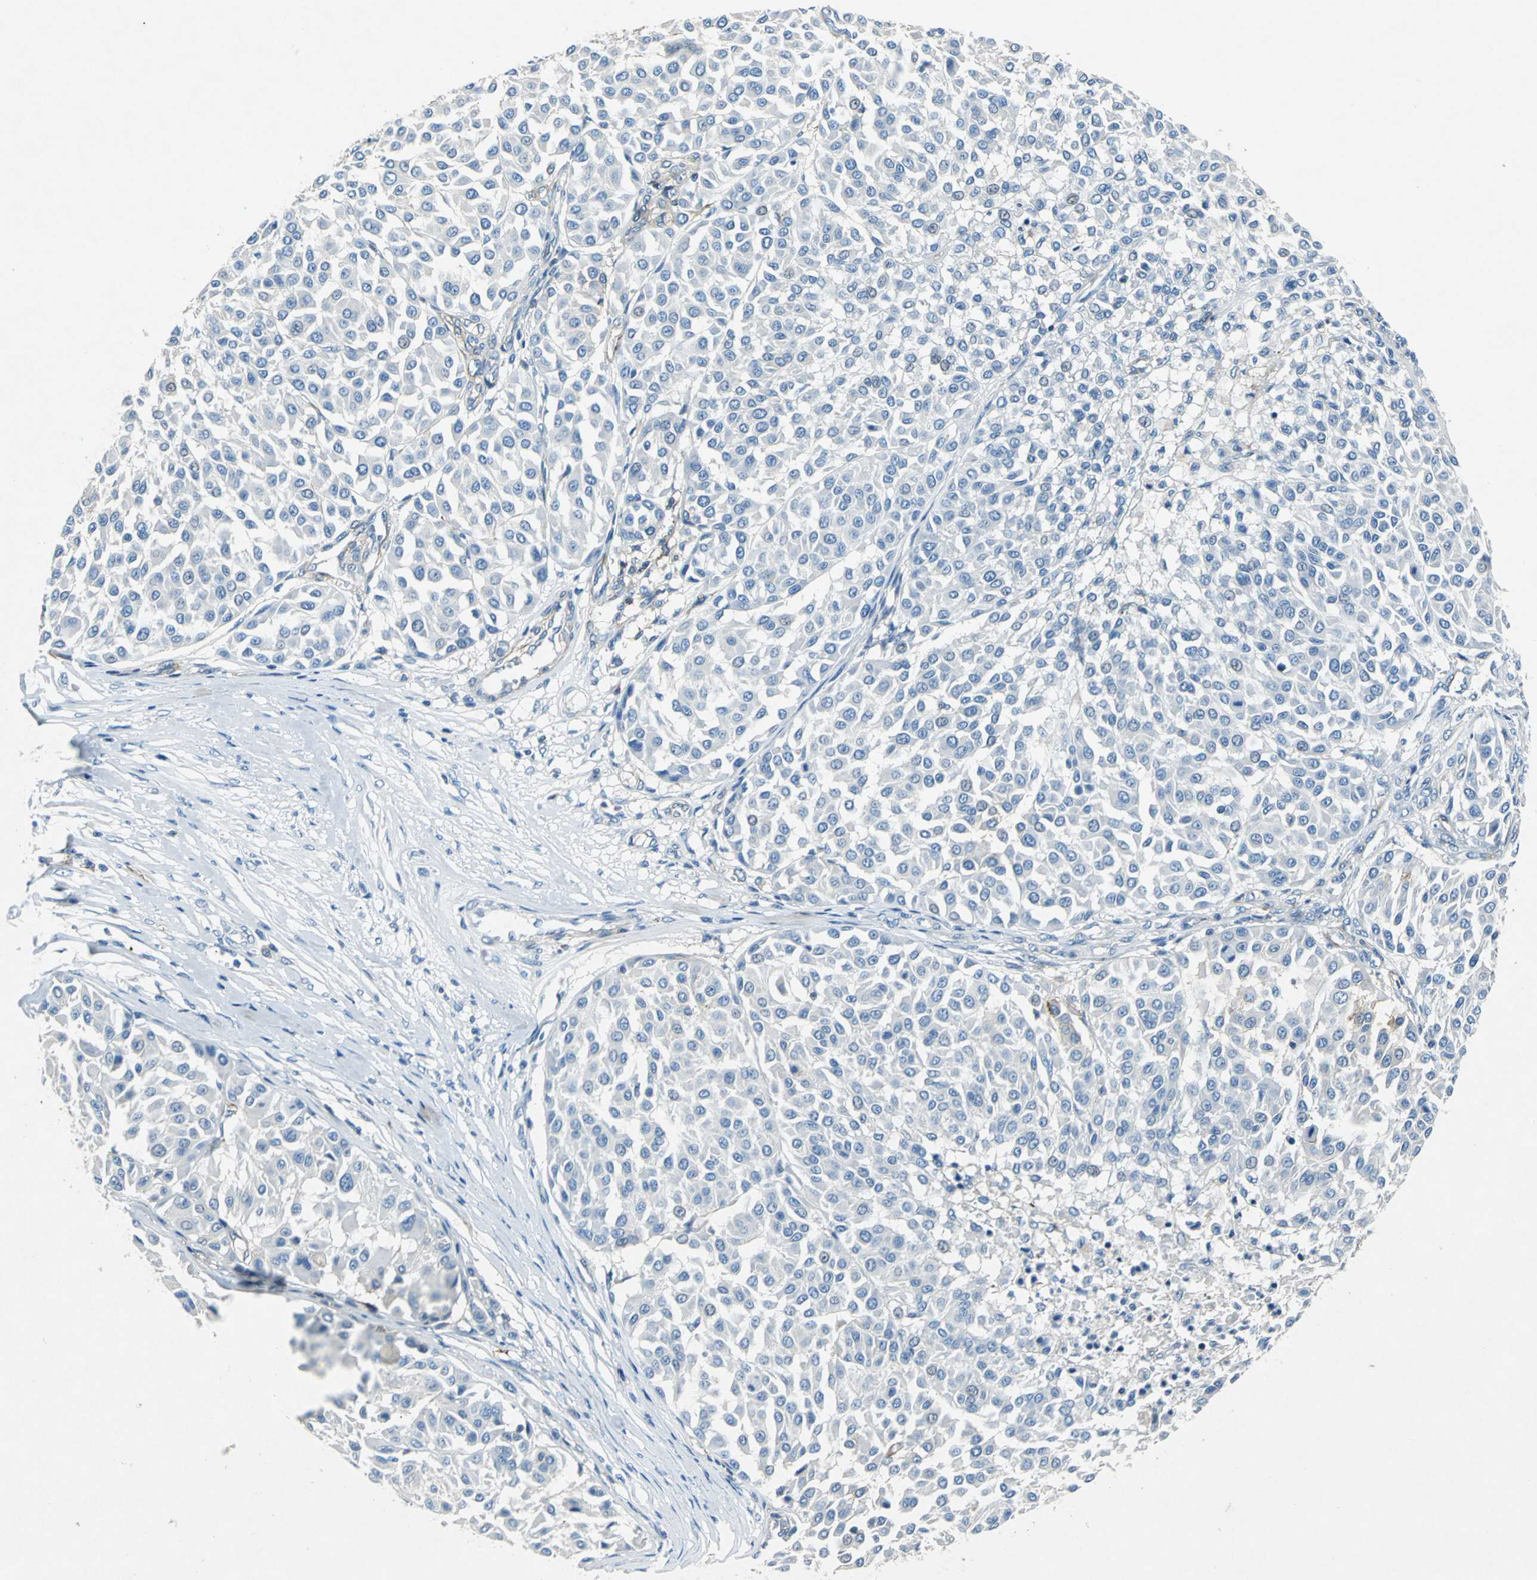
{"staining": {"intensity": "negative", "quantity": "none", "location": "none"}, "tissue": "melanoma", "cell_type": "Tumor cells", "image_type": "cancer", "snomed": [{"axis": "morphology", "description": "Malignant melanoma, Metastatic site"}, {"axis": "topography", "description": "Soft tissue"}], "caption": "A high-resolution photomicrograph shows immunohistochemistry (IHC) staining of melanoma, which displays no significant staining in tumor cells.", "gene": "RPS13", "patient": {"sex": "male", "age": 41}}